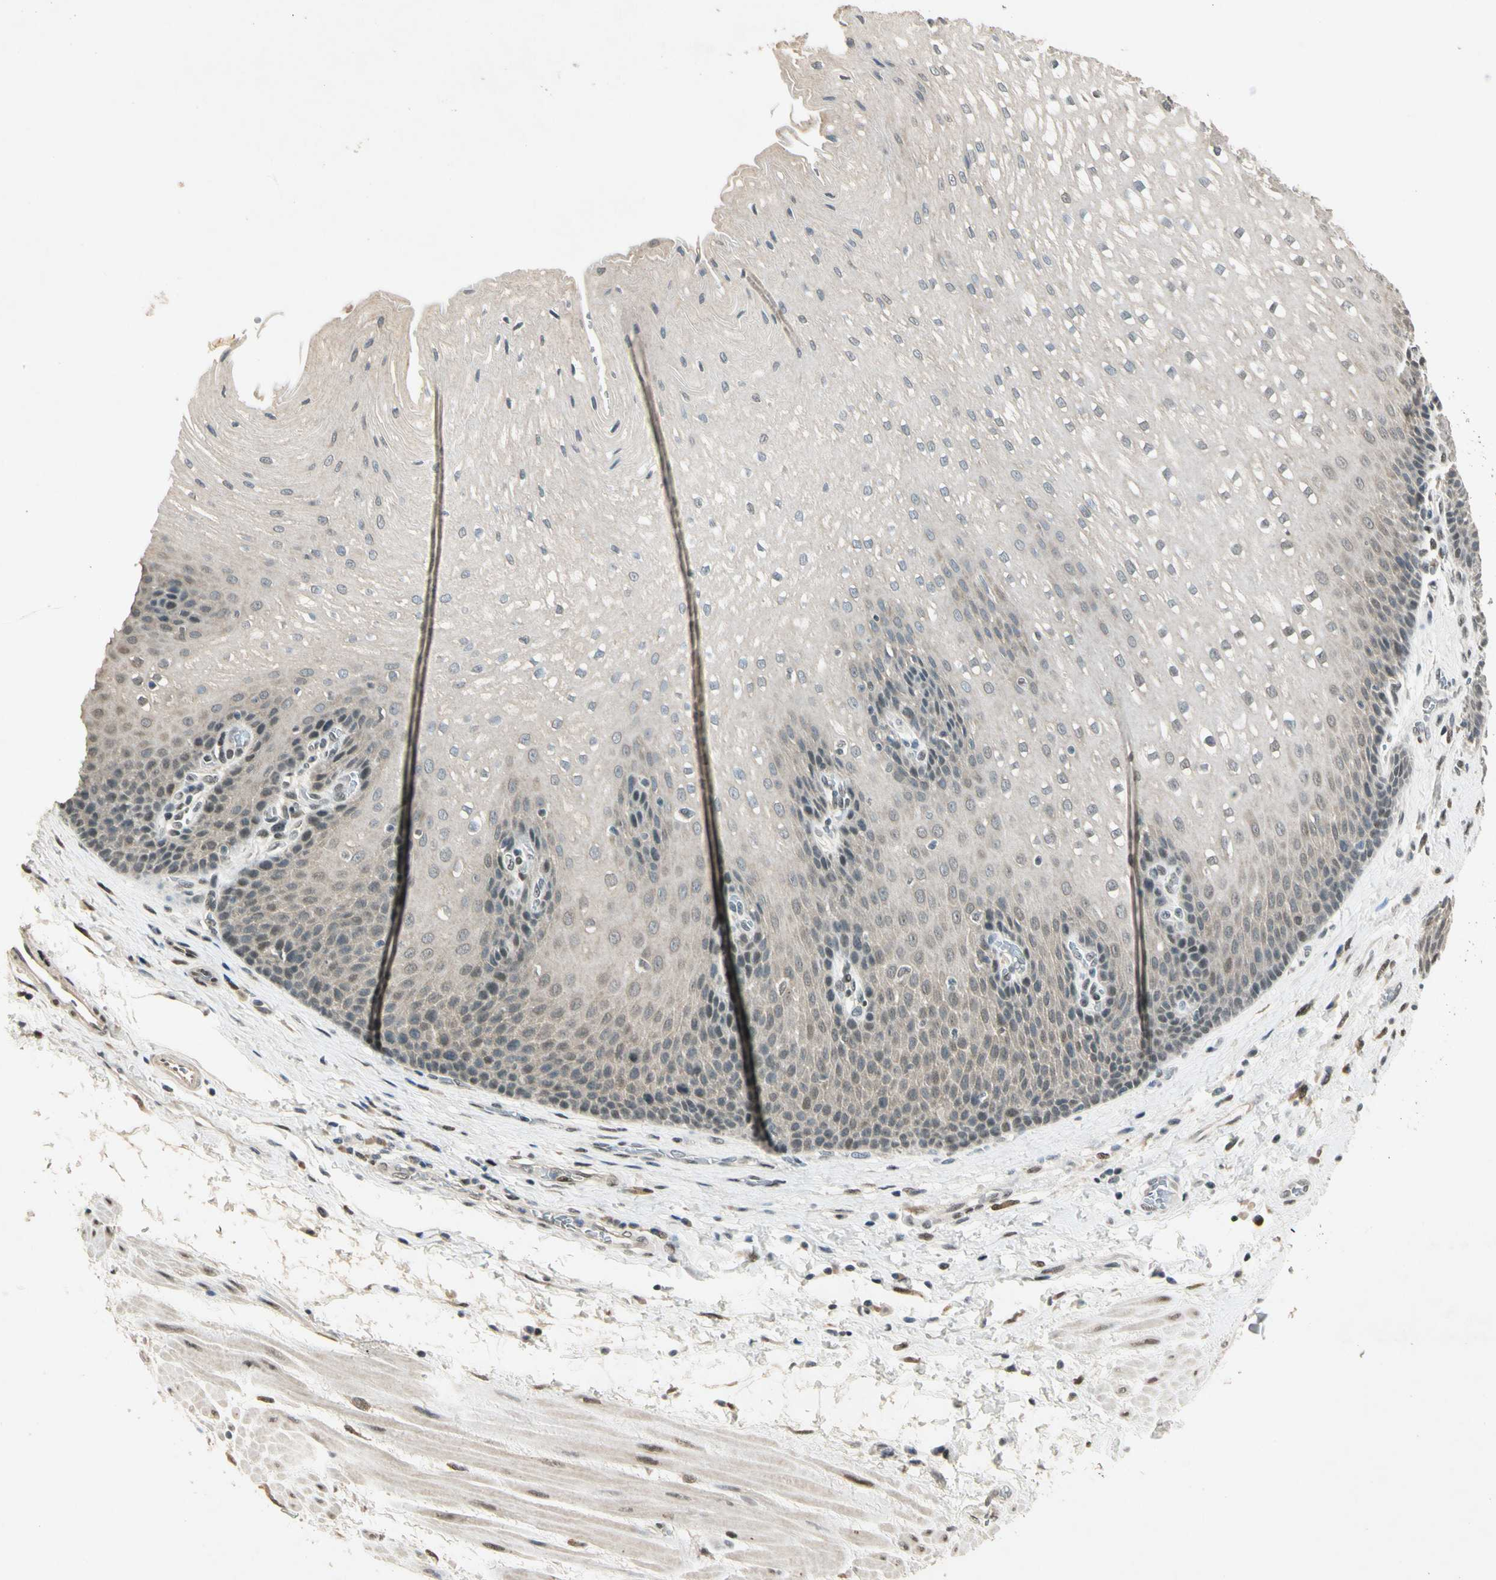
{"staining": {"intensity": "weak", "quantity": "<25%", "location": "cytoplasmic/membranous,nuclear"}, "tissue": "esophagus", "cell_type": "Squamous epithelial cells", "image_type": "normal", "snomed": [{"axis": "morphology", "description": "Normal tissue, NOS"}, {"axis": "topography", "description": "Esophagus"}], "caption": "High magnification brightfield microscopy of benign esophagus stained with DAB (3,3'-diaminobenzidine) (brown) and counterstained with hematoxylin (blue): squamous epithelial cells show no significant expression. (IHC, brightfield microscopy, high magnification).", "gene": "ZBTB4", "patient": {"sex": "male", "age": 48}}